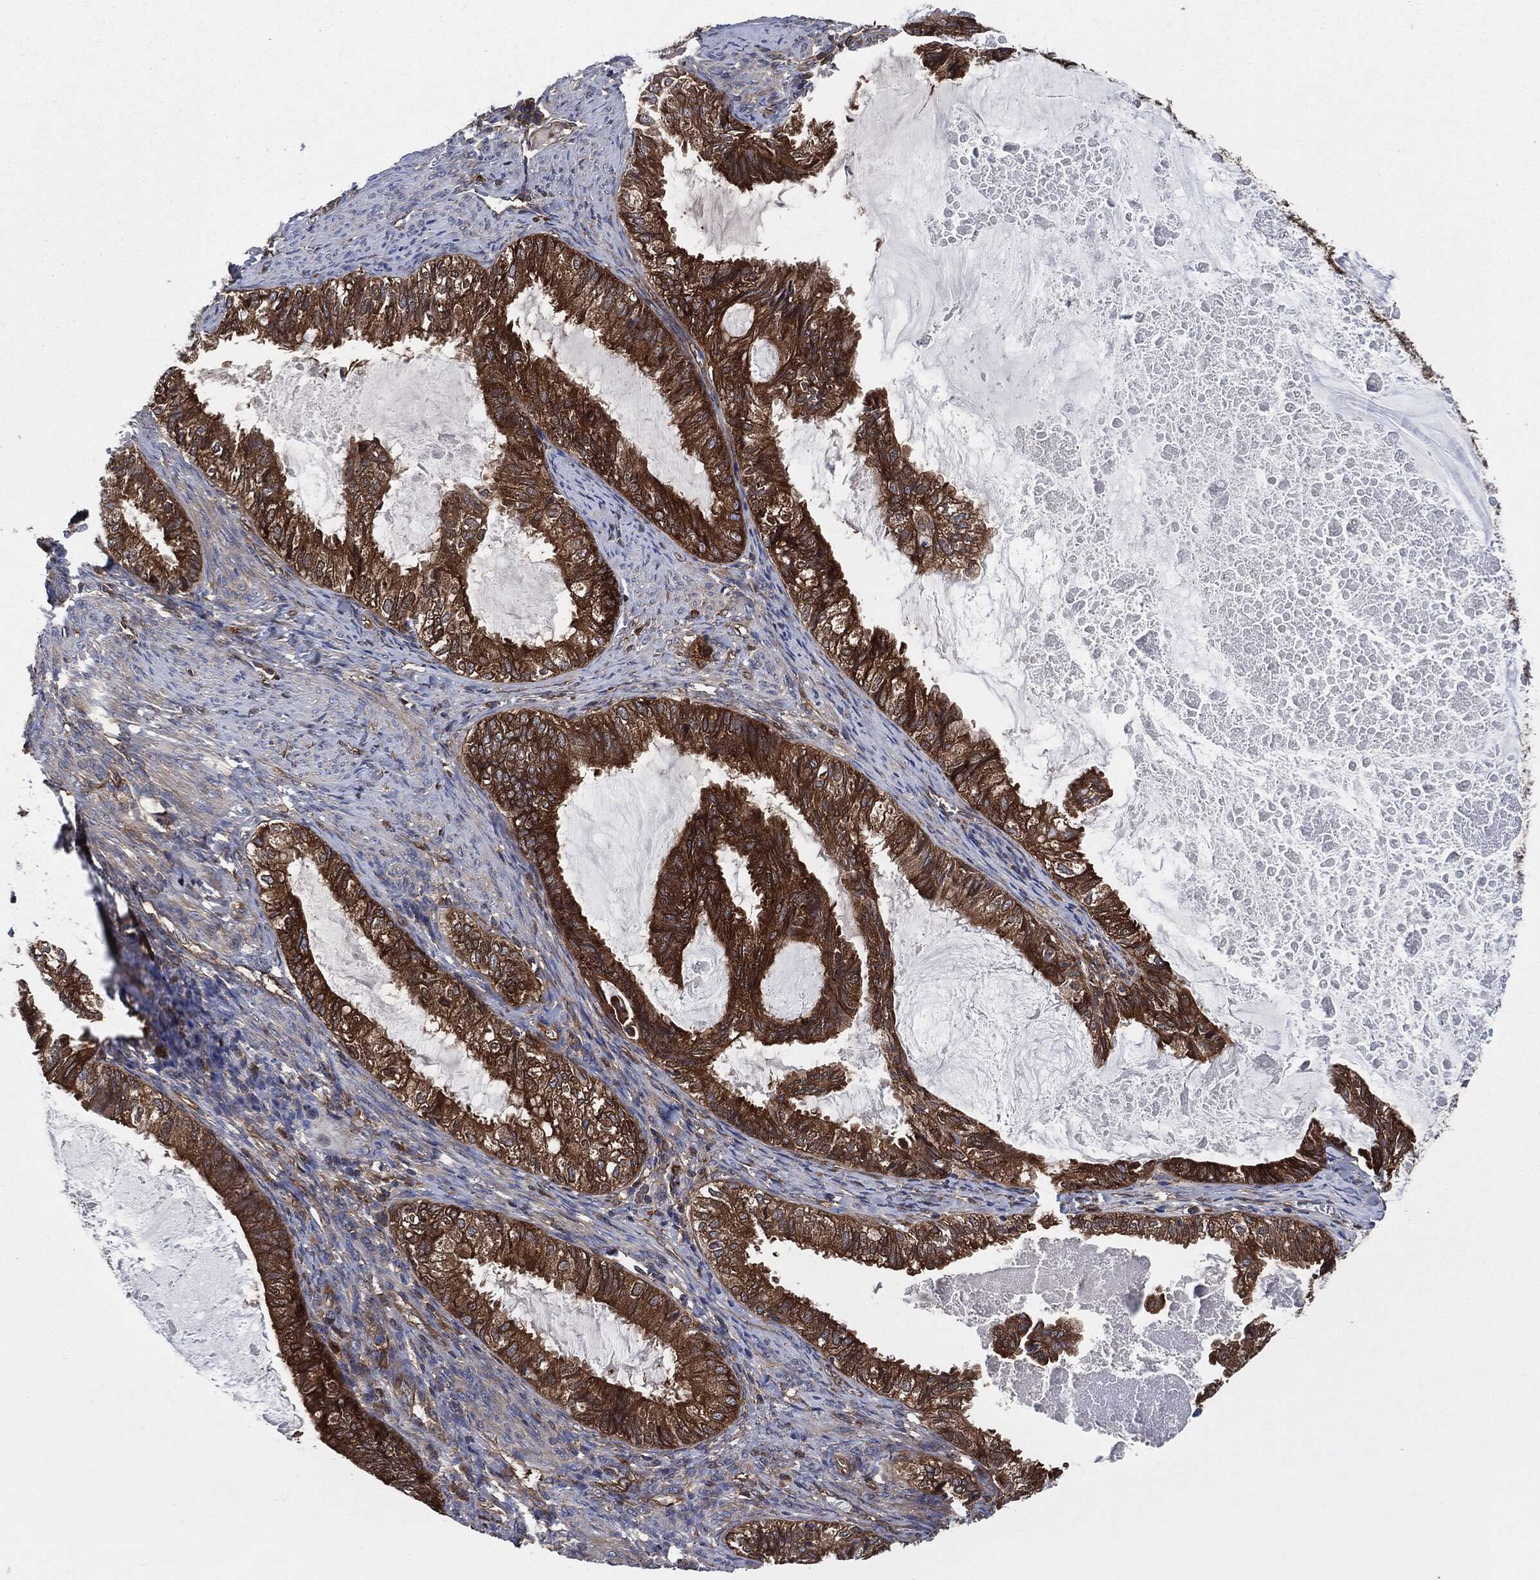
{"staining": {"intensity": "strong", "quantity": ">75%", "location": "cytoplasmic/membranous"}, "tissue": "endometrial cancer", "cell_type": "Tumor cells", "image_type": "cancer", "snomed": [{"axis": "morphology", "description": "Adenocarcinoma, NOS"}, {"axis": "topography", "description": "Endometrium"}], "caption": "Strong cytoplasmic/membranous positivity is seen in approximately >75% of tumor cells in endometrial cancer. The staining was performed using DAB, with brown indicating positive protein expression. Nuclei are stained blue with hematoxylin.", "gene": "XPNPEP1", "patient": {"sex": "female", "age": 86}}